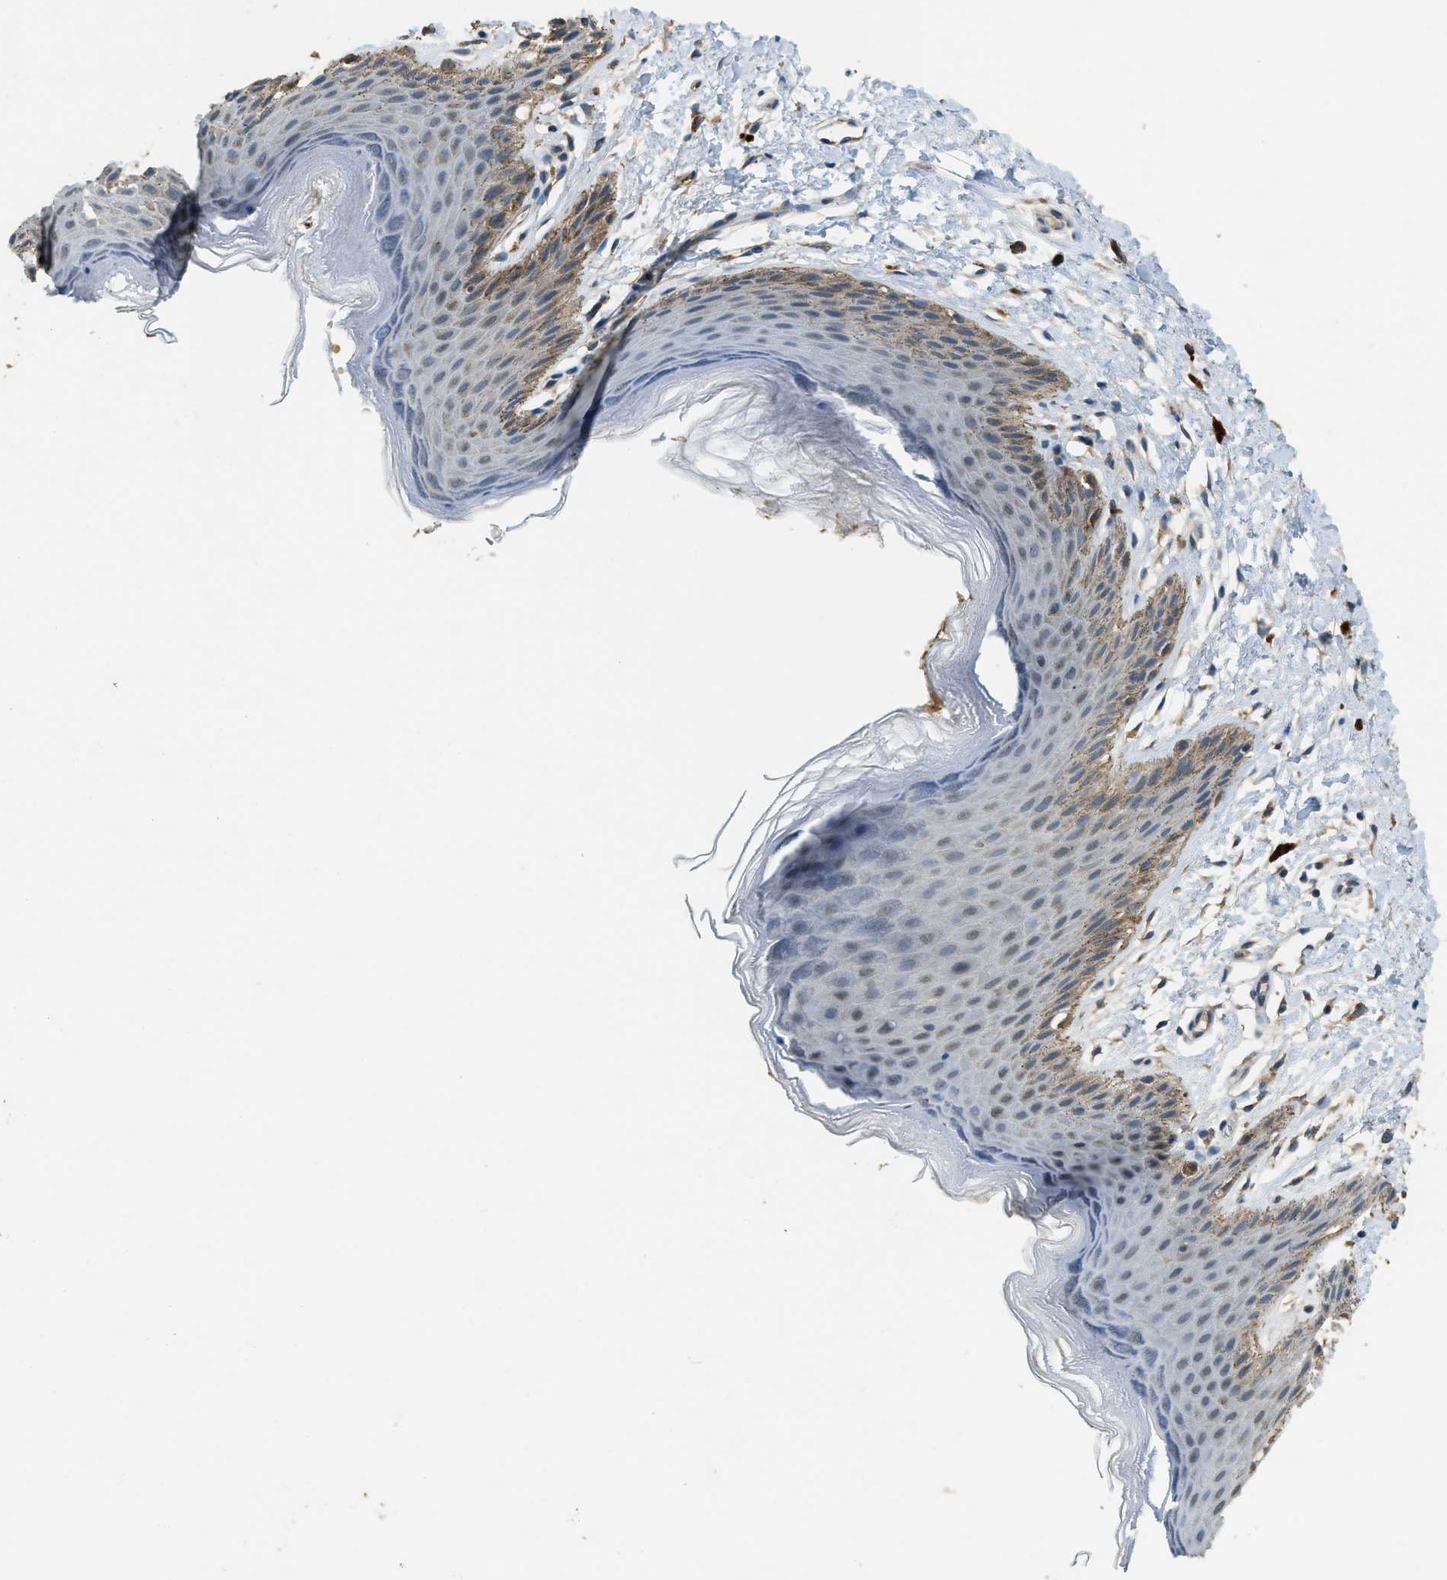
{"staining": {"intensity": "moderate", "quantity": "<25%", "location": "cytoplasmic/membranous"}, "tissue": "skin", "cell_type": "Epidermal cells", "image_type": "normal", "snomed": [{"axis": "morphology", "description": "Normal tissue, NOS"}, {"axis": "topography", "description": "Anal"}], "caption": "IHC staining of benign skin, which demonstrates low levels of moderate cytoplasmic/membranous staining in approximately <25% of epidermal cells indicating moderate cytoplasmic/membranous protein positivity. The staining was performed using DAB (3,3'-diaminobenzidine) (brown) for protein detection and nuclei were counterstained in hematoxylin (blue).", "gene": "CFLAR", "patient": {"sex": "male", "age": 44}}